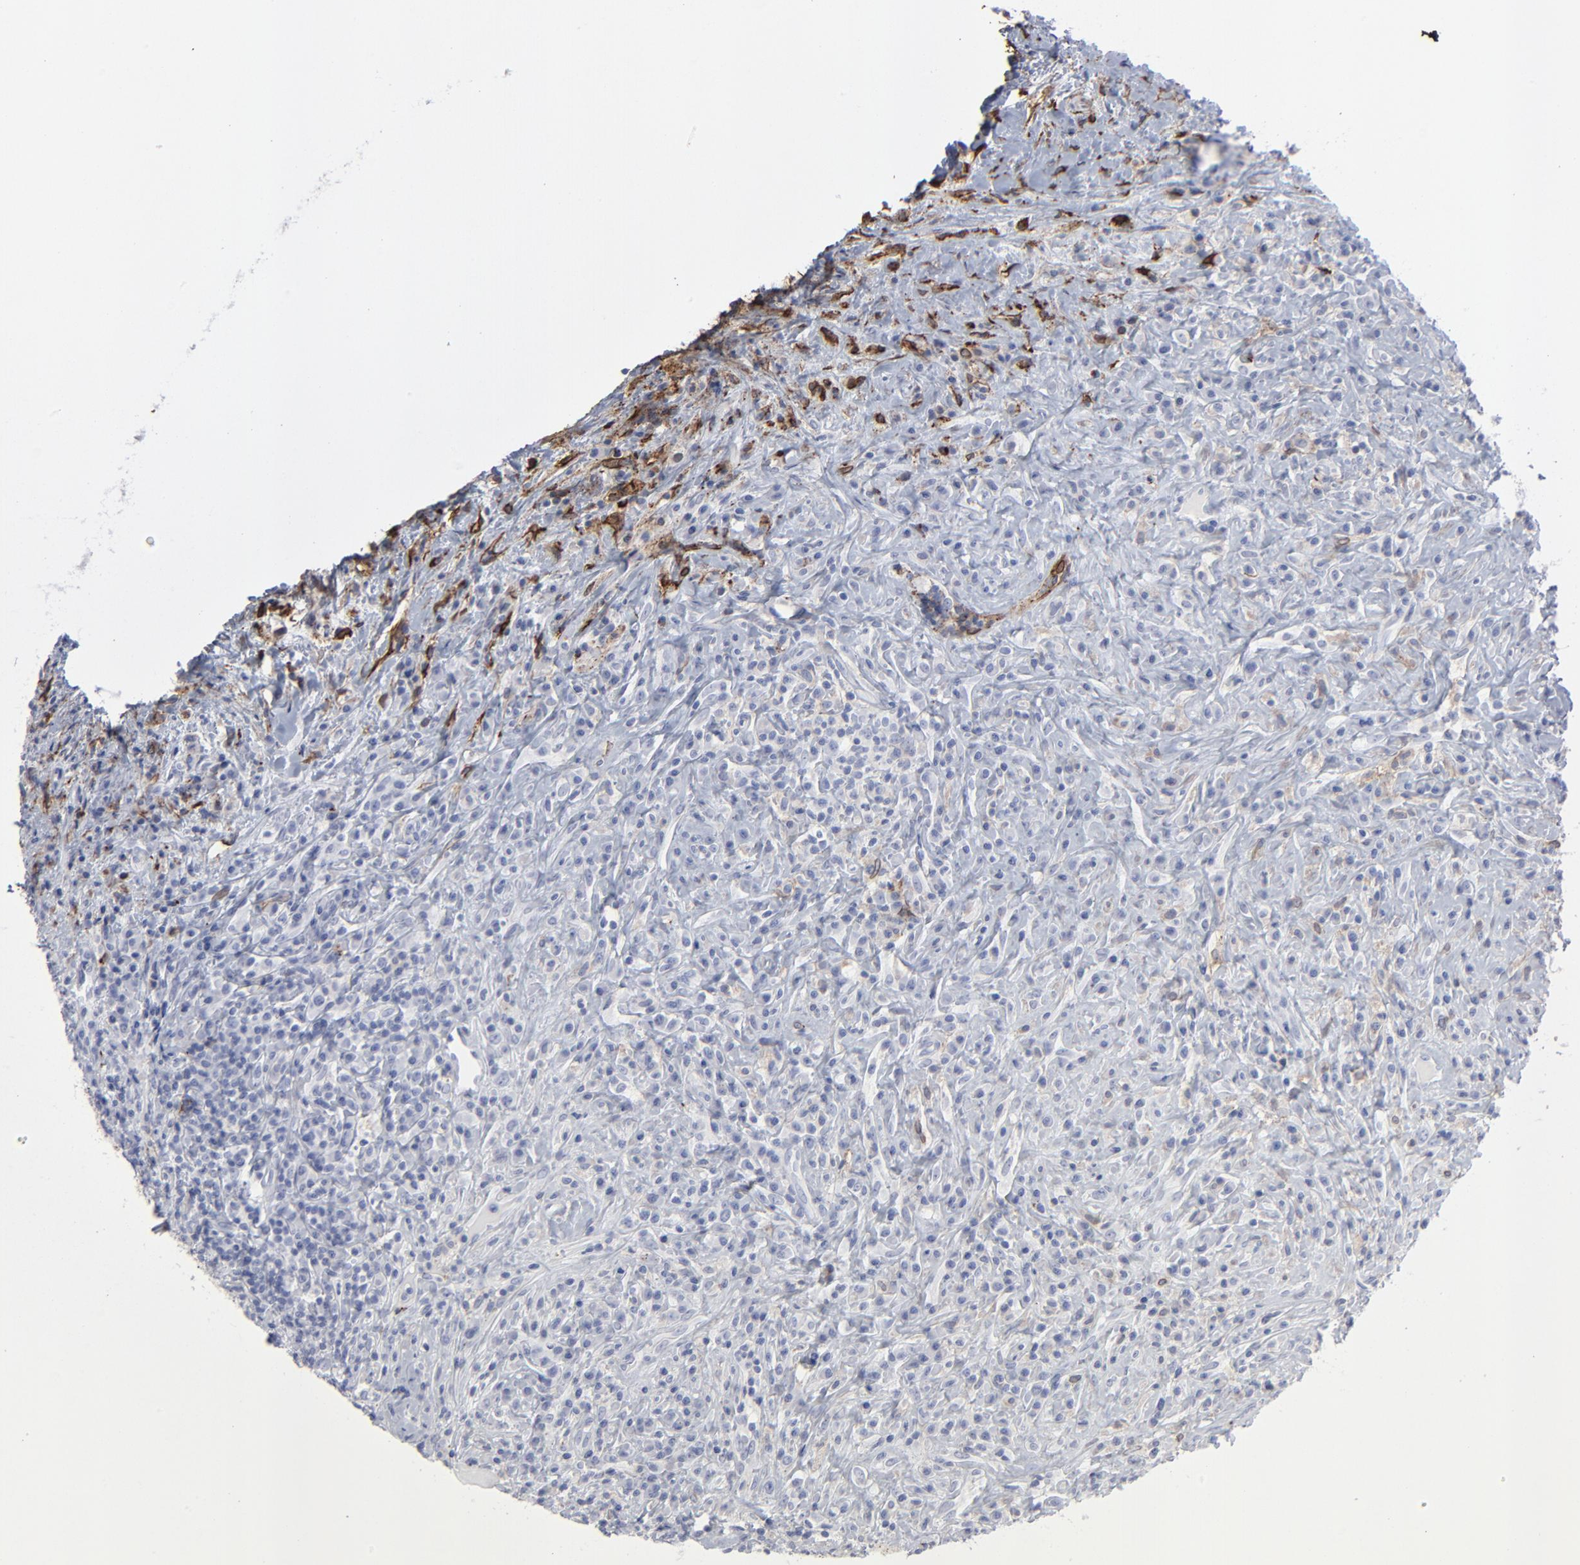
{"staining": {"intensity": "weak", "quantity": "<25%", "location": "cytoplasmic/membranous"}, "tissue": "lymphoma", "cell_type": "Tumor cells", "image_type": "cancer", "snomed": [{"axis": "morphology", "description": "Hodgkin's disease, NOS"}, {"axis": "topography", "description": "Lymph node"}], "caption": "Micrograph shows no significant protein expression in tumor cells of Hodgkin's disease.", "gene": "ANXA5", "patient": {"sex": "female", "age": 25}}